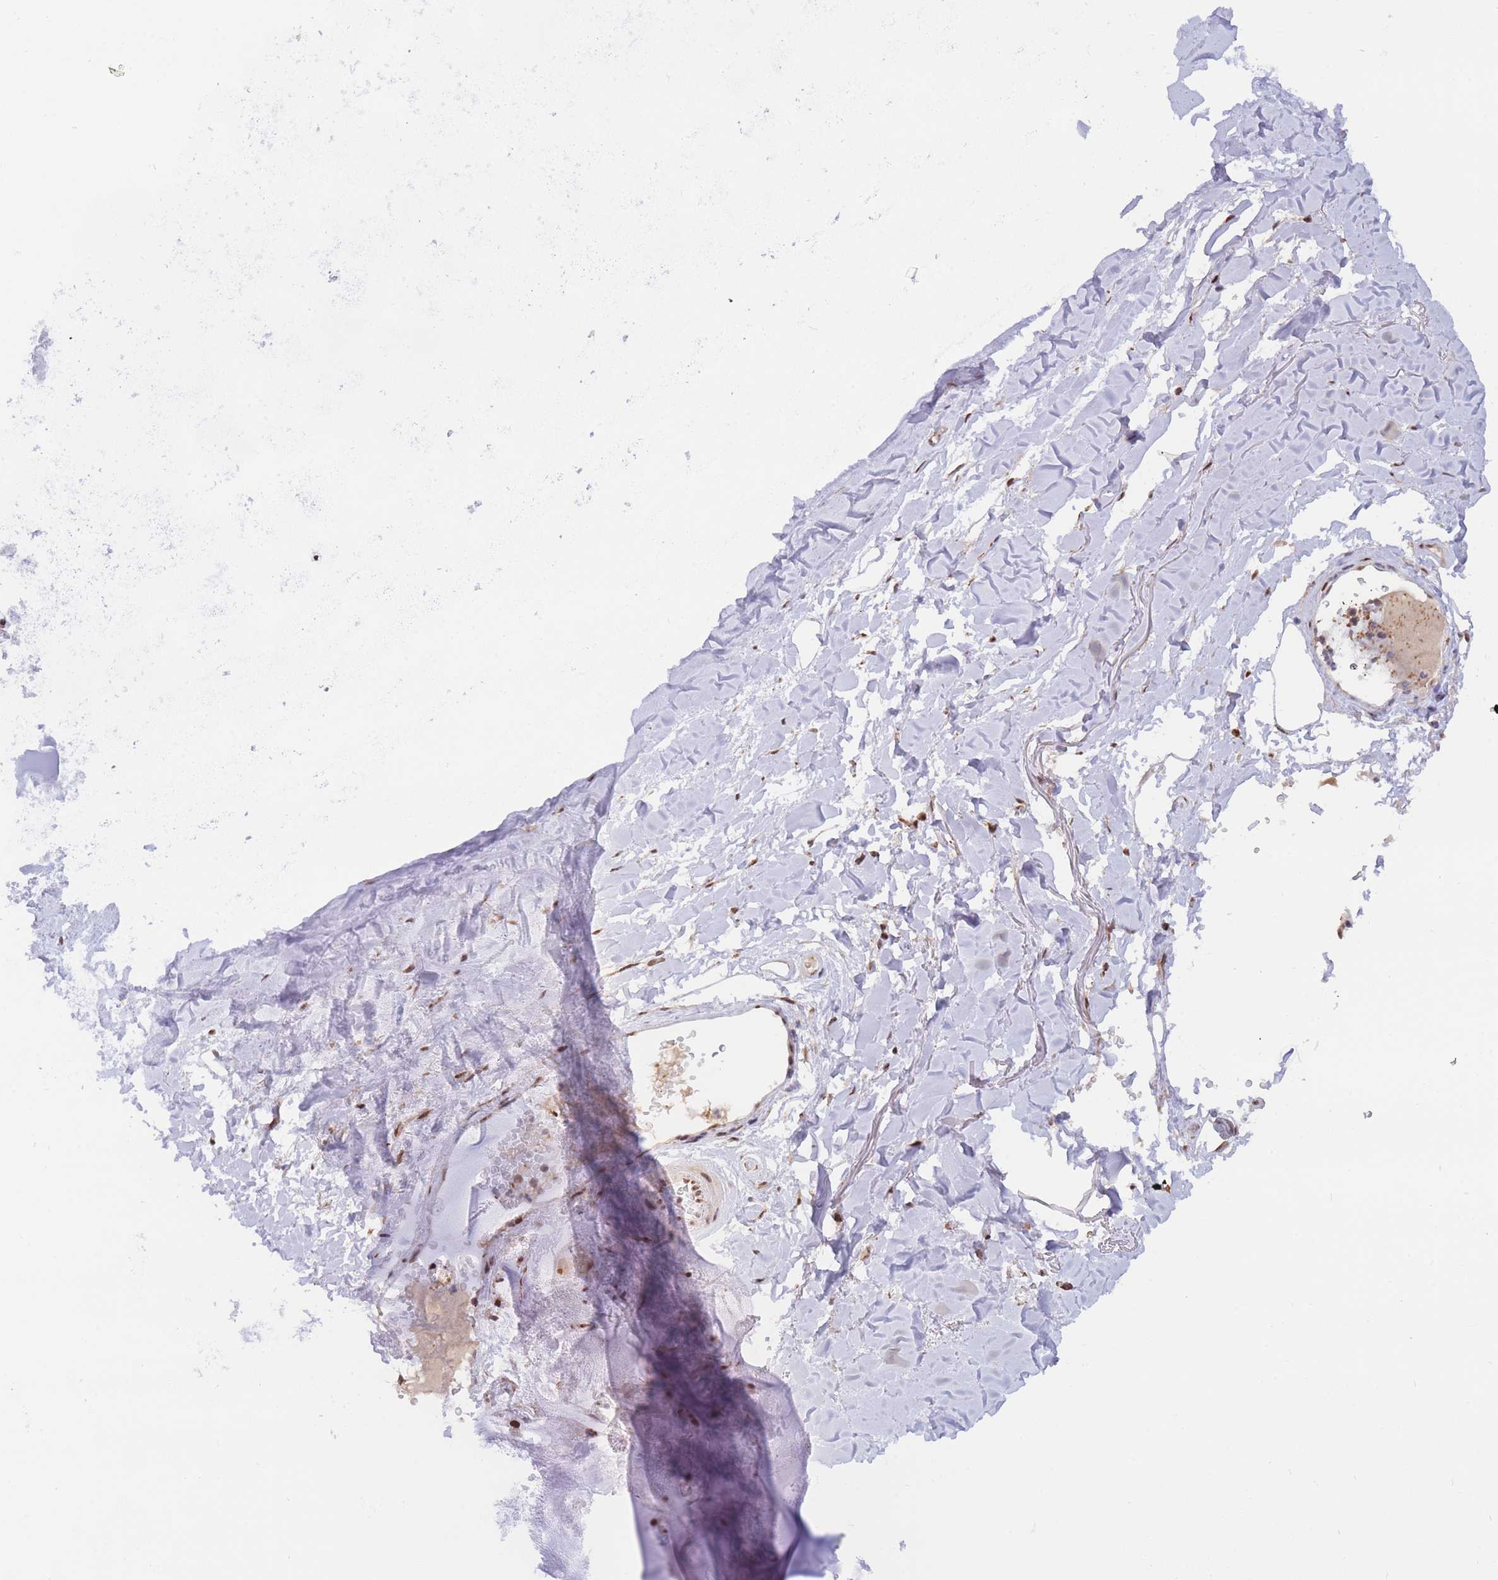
{"staining": {"intensity": "negative", "quantity": "none", "location": "none"}, "tissue": "adipose tissue", "cell_type": "Adipocytes", "image_type": "normal", "snomed": [{"axis": "morphology", "description": "Normal tissue, NOS"}, {"axis": "topography", "description": "Cartilage tissue"}], "caption": "Protein analysis of normal adipose tissue exhibits no significant positivity in adipocytes. (DAB IHC visualized using brightfield microscopy, high magnification).", "gene": "TARBP2", "patient": {"sex": "male", "age": 80}}